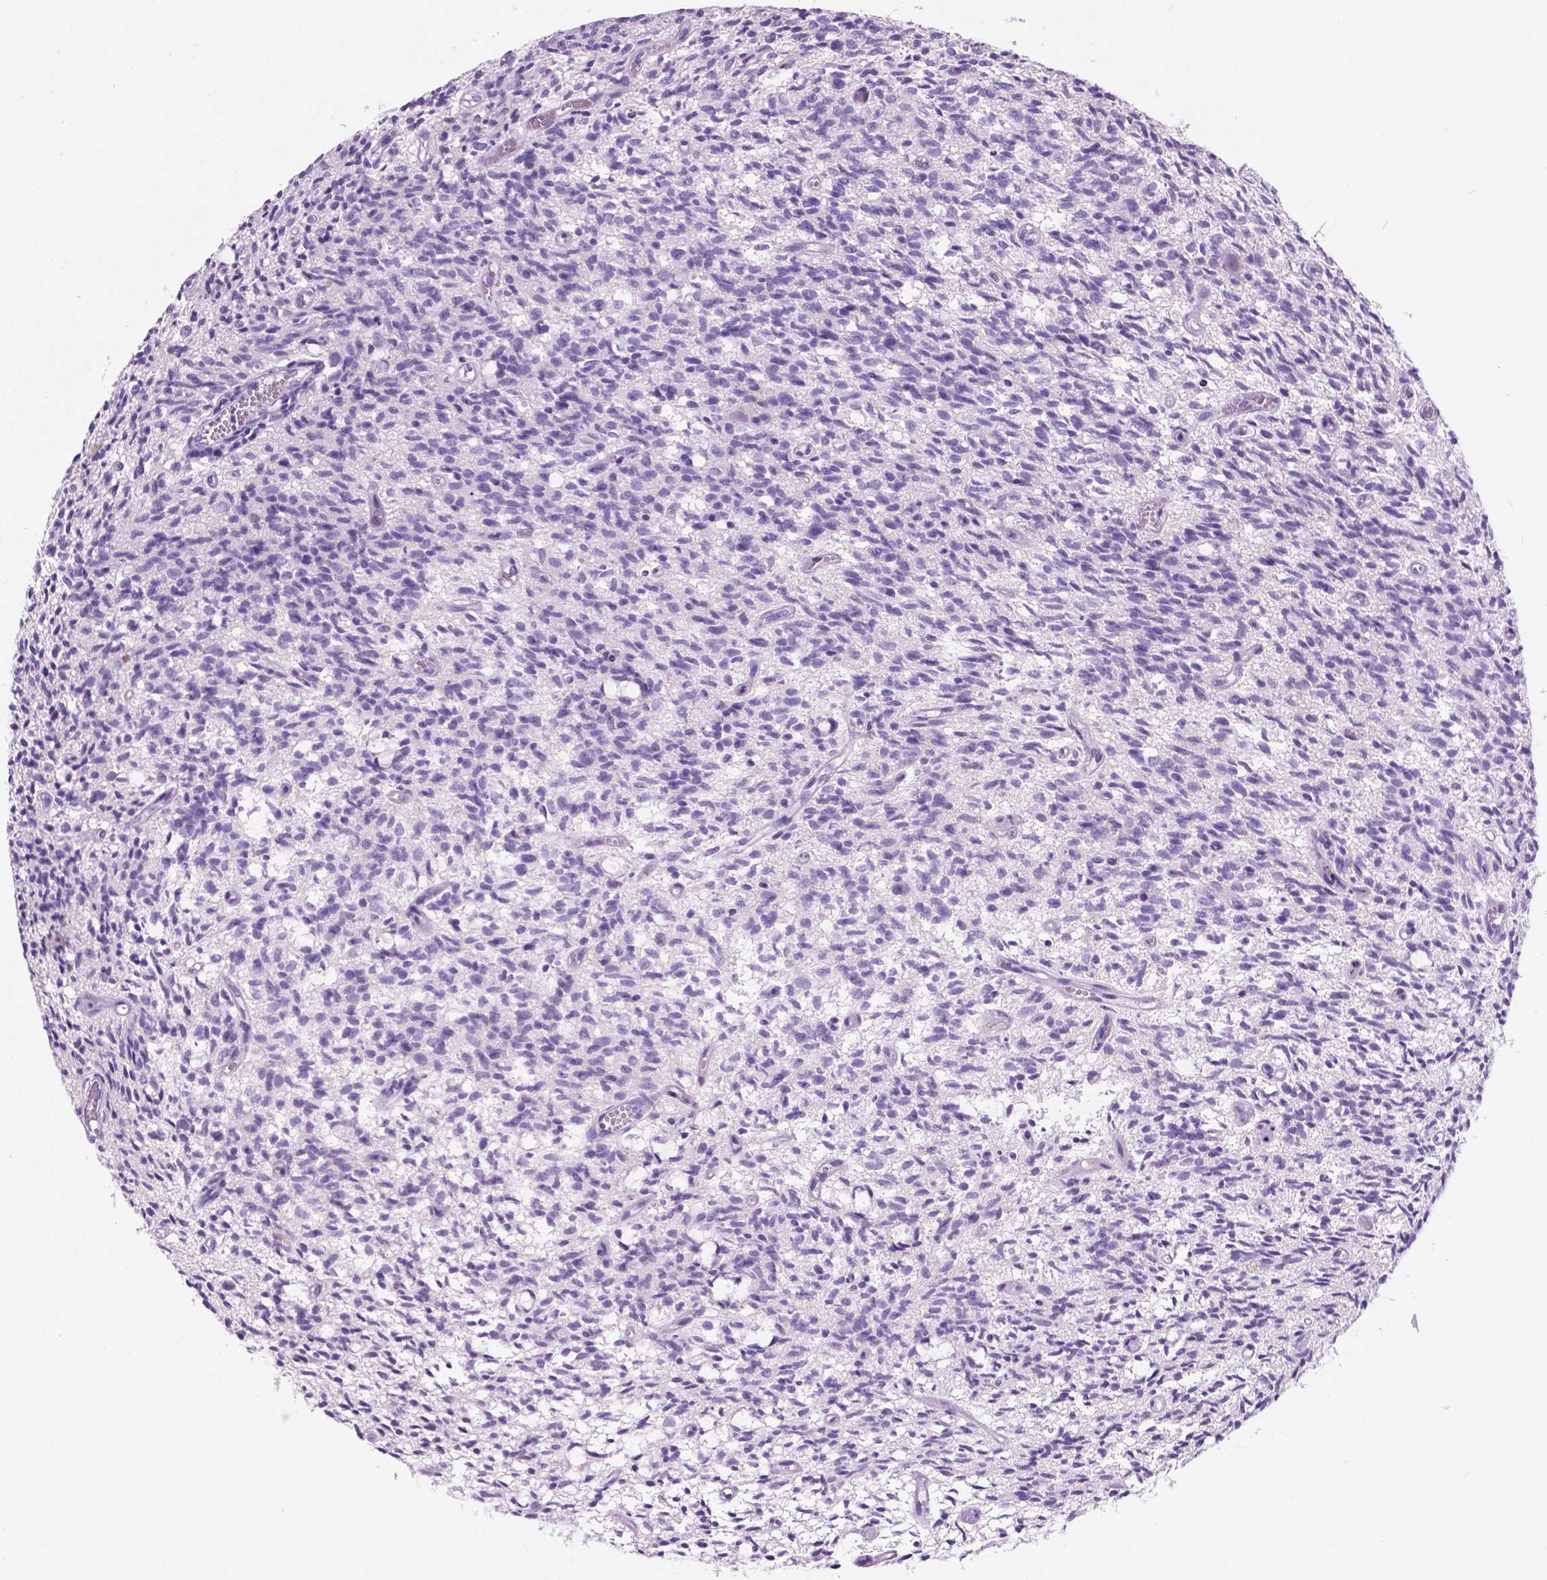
{"staining": {"intensity": "negative", "quantity": "none", "location": "none"}, "tissue": "glioma", "cell_type": "Tumor cells", "image_type": "cancer", "snomed": [{"axis": "morphology", "description": "Glioma, malignant, Low grade"}, {"axis": "topography", "description": "Brain"}], "caption": "Immunohistochemistry histopathology image of neoplastic tissue: glioma stained with DAB (3,3'-diaminobenzidine) shows no significant protein positivity in tumor cells.", "gene": "ARMS2", "patient": {"sex": "male", "age": 64}}